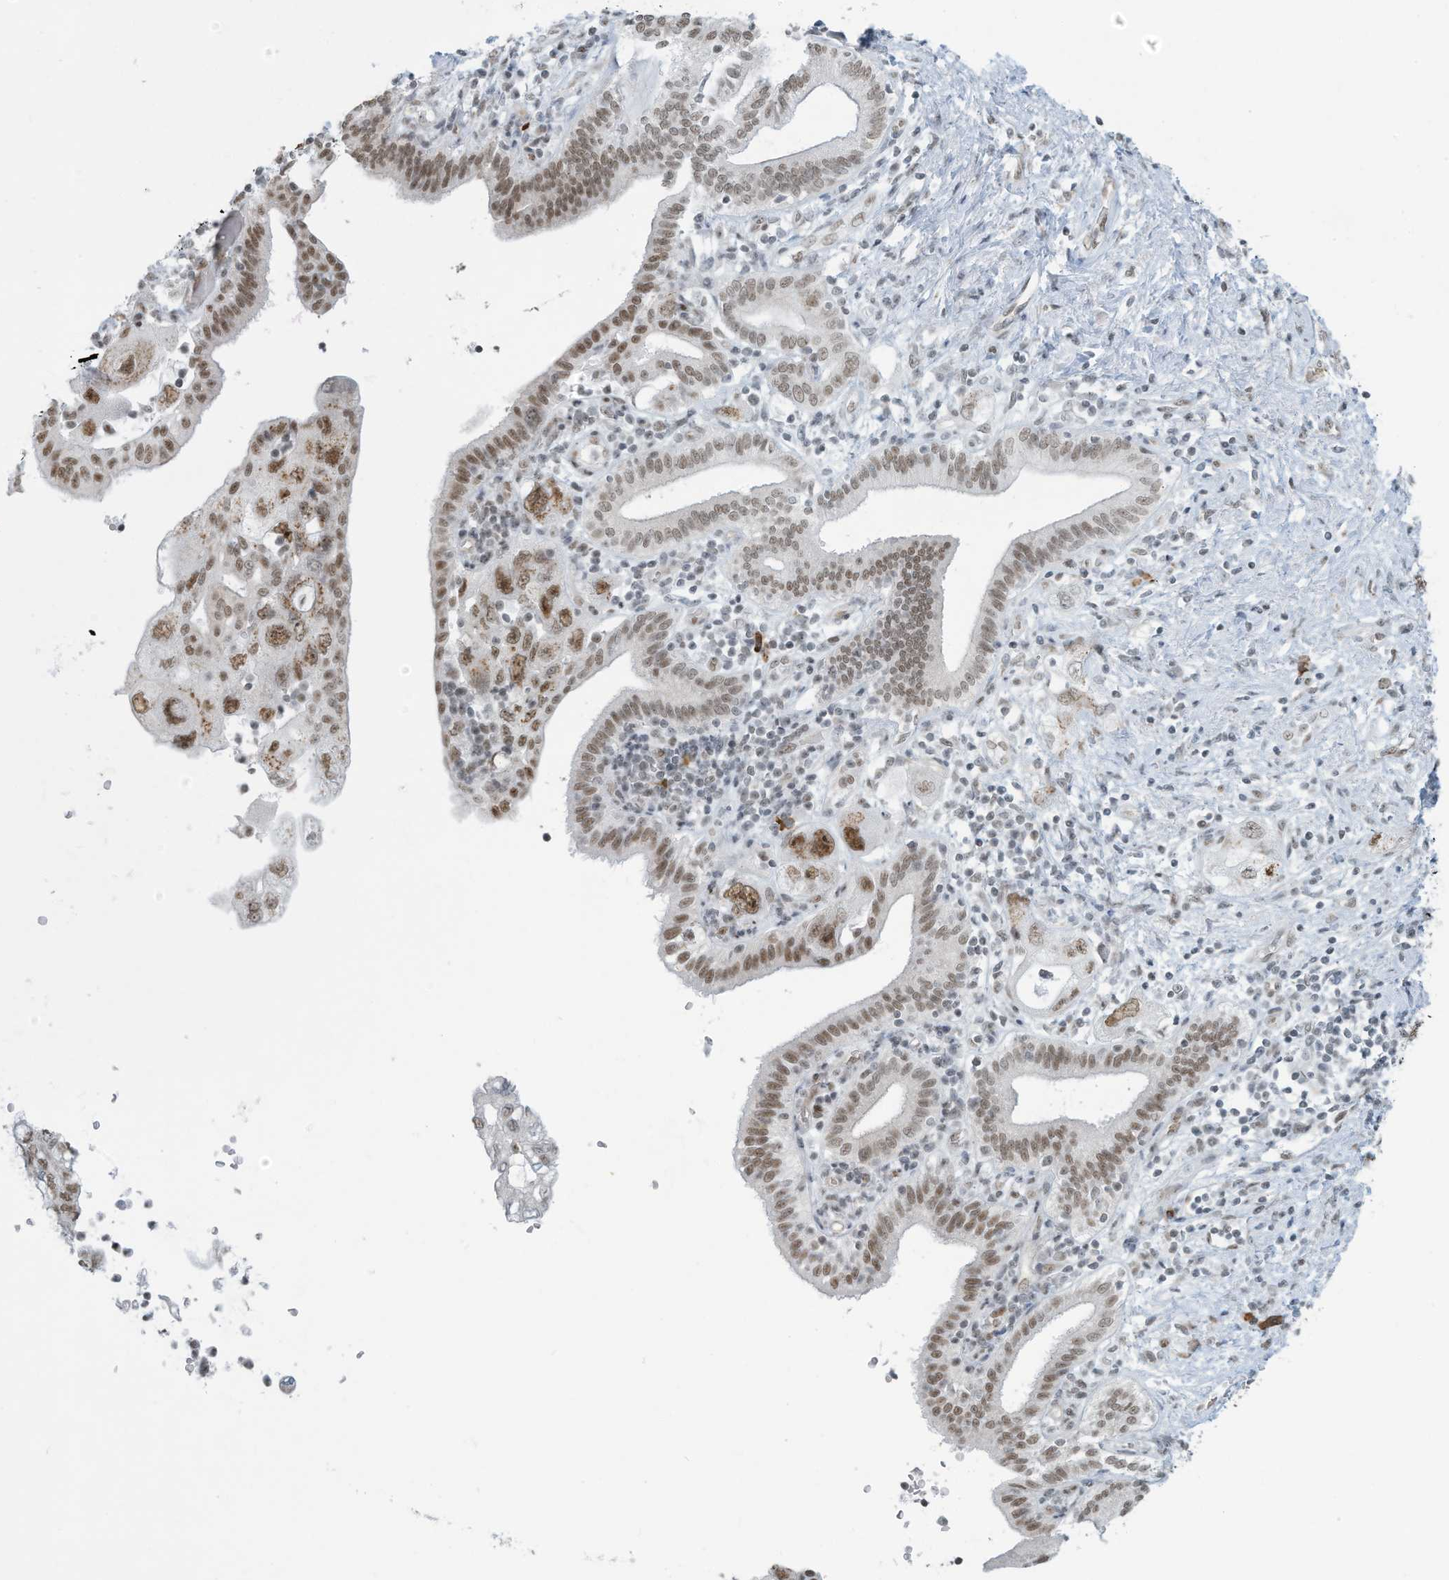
{"staining": {"intensity": "moderate", "quantity": ">75%", "location": "nuclear"}, "tissue": "pancreatic cancer", "cell_type": "Tumor cells", "image_type": "cancer", "snomed": [{"axis": "morphology", "description": "Adenocarcinoma, NOS"}, {"axis": "topography", "description": "Pancreas"}], "caption": "Immunohistochemistry (IHC) (DAB) staining of human pancreatic cancer demonstrates moderate nuclear protein expression in approximately >75% of tumor cells.", "gene": "SARNP", "patient": {"sex": "female", "age": 73}}